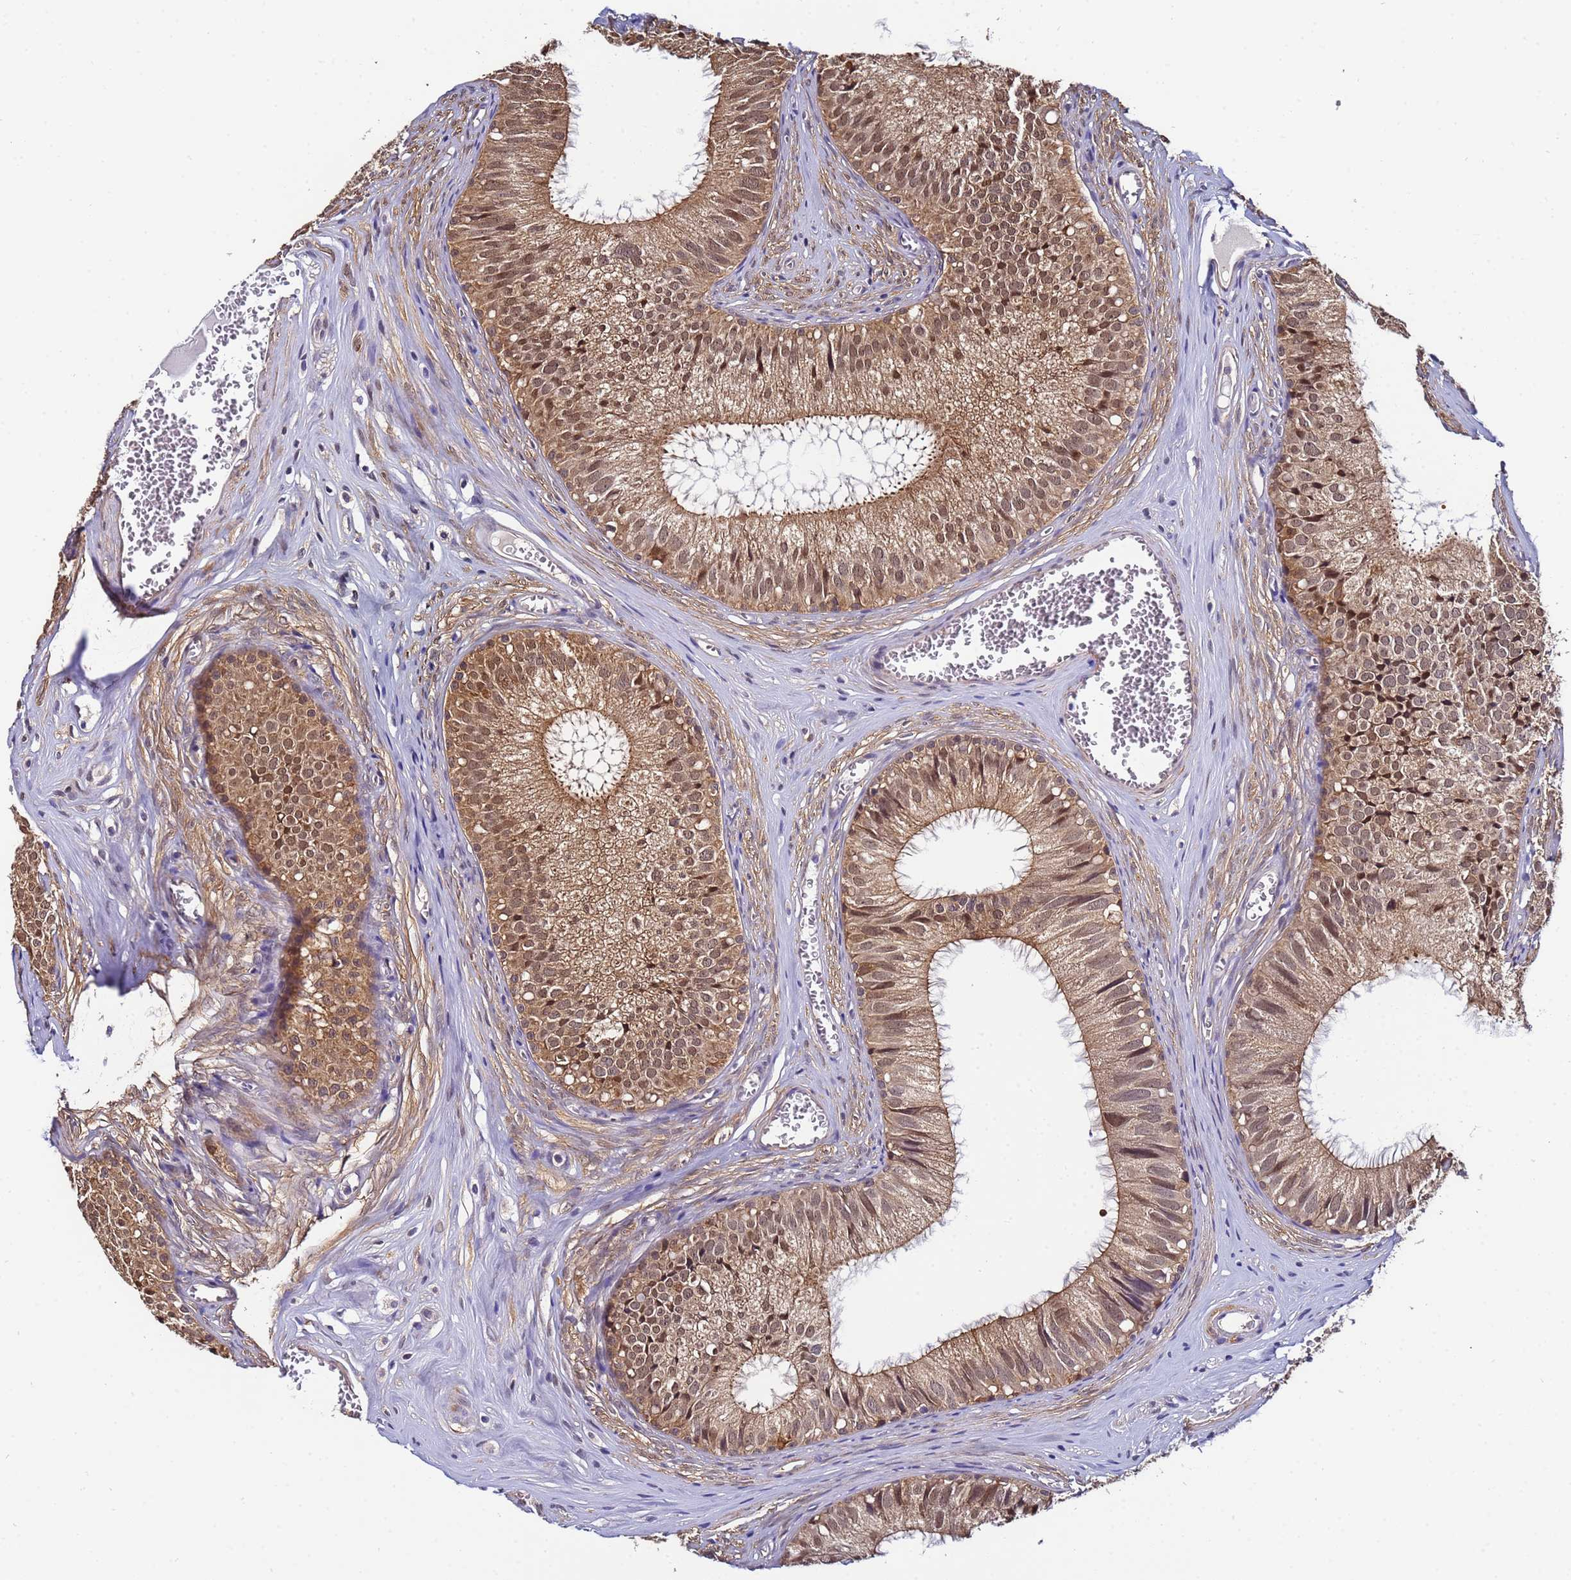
{"staining": {"intensity": "moderate", "quantity": ">75%", "location": "cytoplasmic/membranous,nuclear"}, "tissue": "epididymis", "cell_type": "Glandular cells", "image_type": "normal", "snomed": [{"axis": "morphology", "description": "Normal tissue, NOS"}, {"axis": "topography", "description": "Epididymis"}], "caption": "High-magnification brightfield microscopy of unremarkable epididymis stained with DAB (brown) and counterstained with hematoxylin (blue). glandular cells exhibit moderate cytoplasmic/membranous,nuclear positivity is present in approximately>75% of cells.", "gene": "NAXE", "patient": {"sex": "male", "age": 36}}